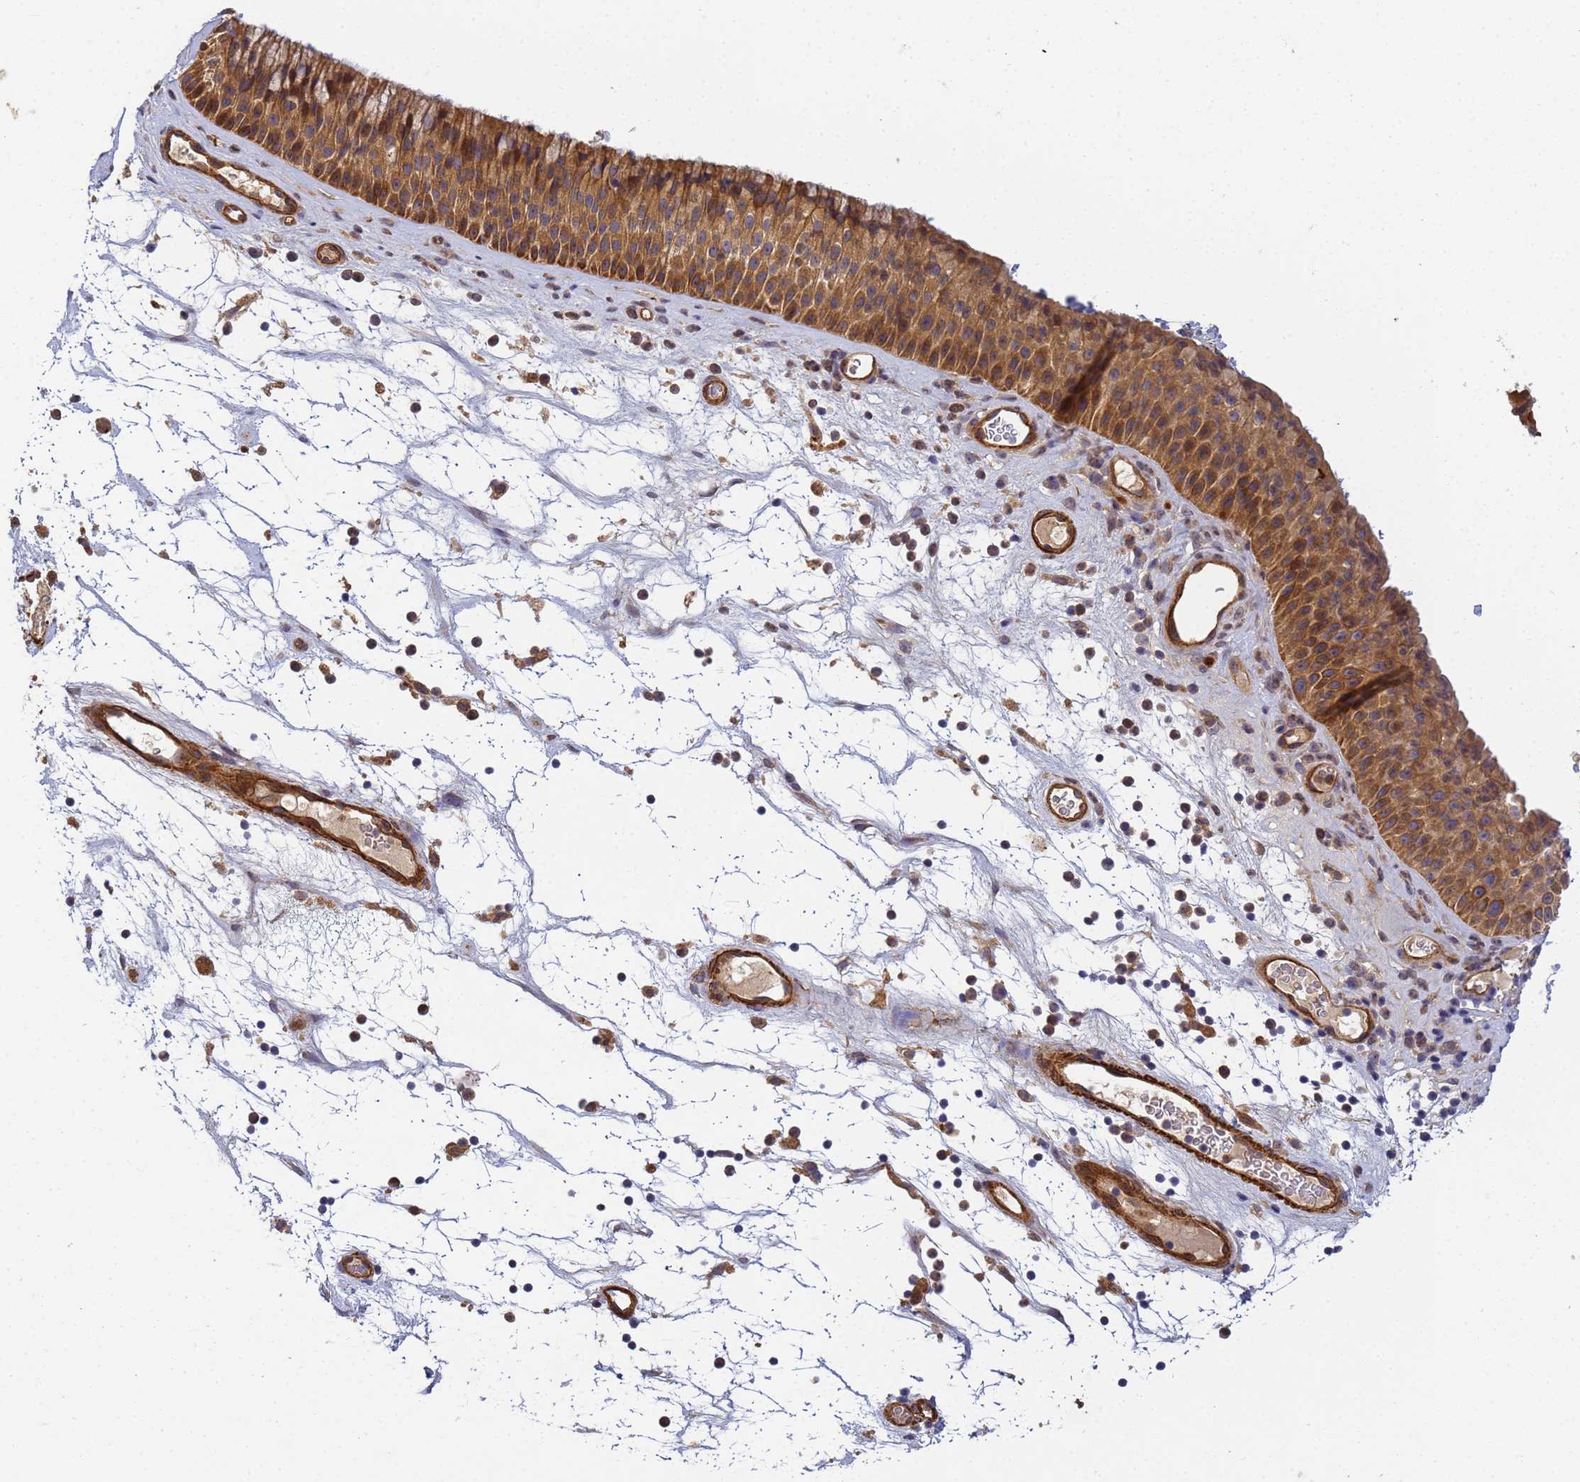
{"staining": {"intensity": "strong", "quantity": ">75%", "location": "cytoplasmic/membranous"}, "tissue": "nasopharynx", "cell_type": "Respiratory epithelial cells", "image_type": "normal", "snomed": [{"axis": "morphology", "description": "Normal tissue, NOS"}, {"axis": "topography", "description": "Nasopharynx"}], "caption": "Protein staining of benign nasopharynx displays strong cytoplasmic/membranous positivity in approximately >75% of respiratory epithelial cells.", "gene": "RALGAPA2", "patient": {"sex": "male", "age": 64}}